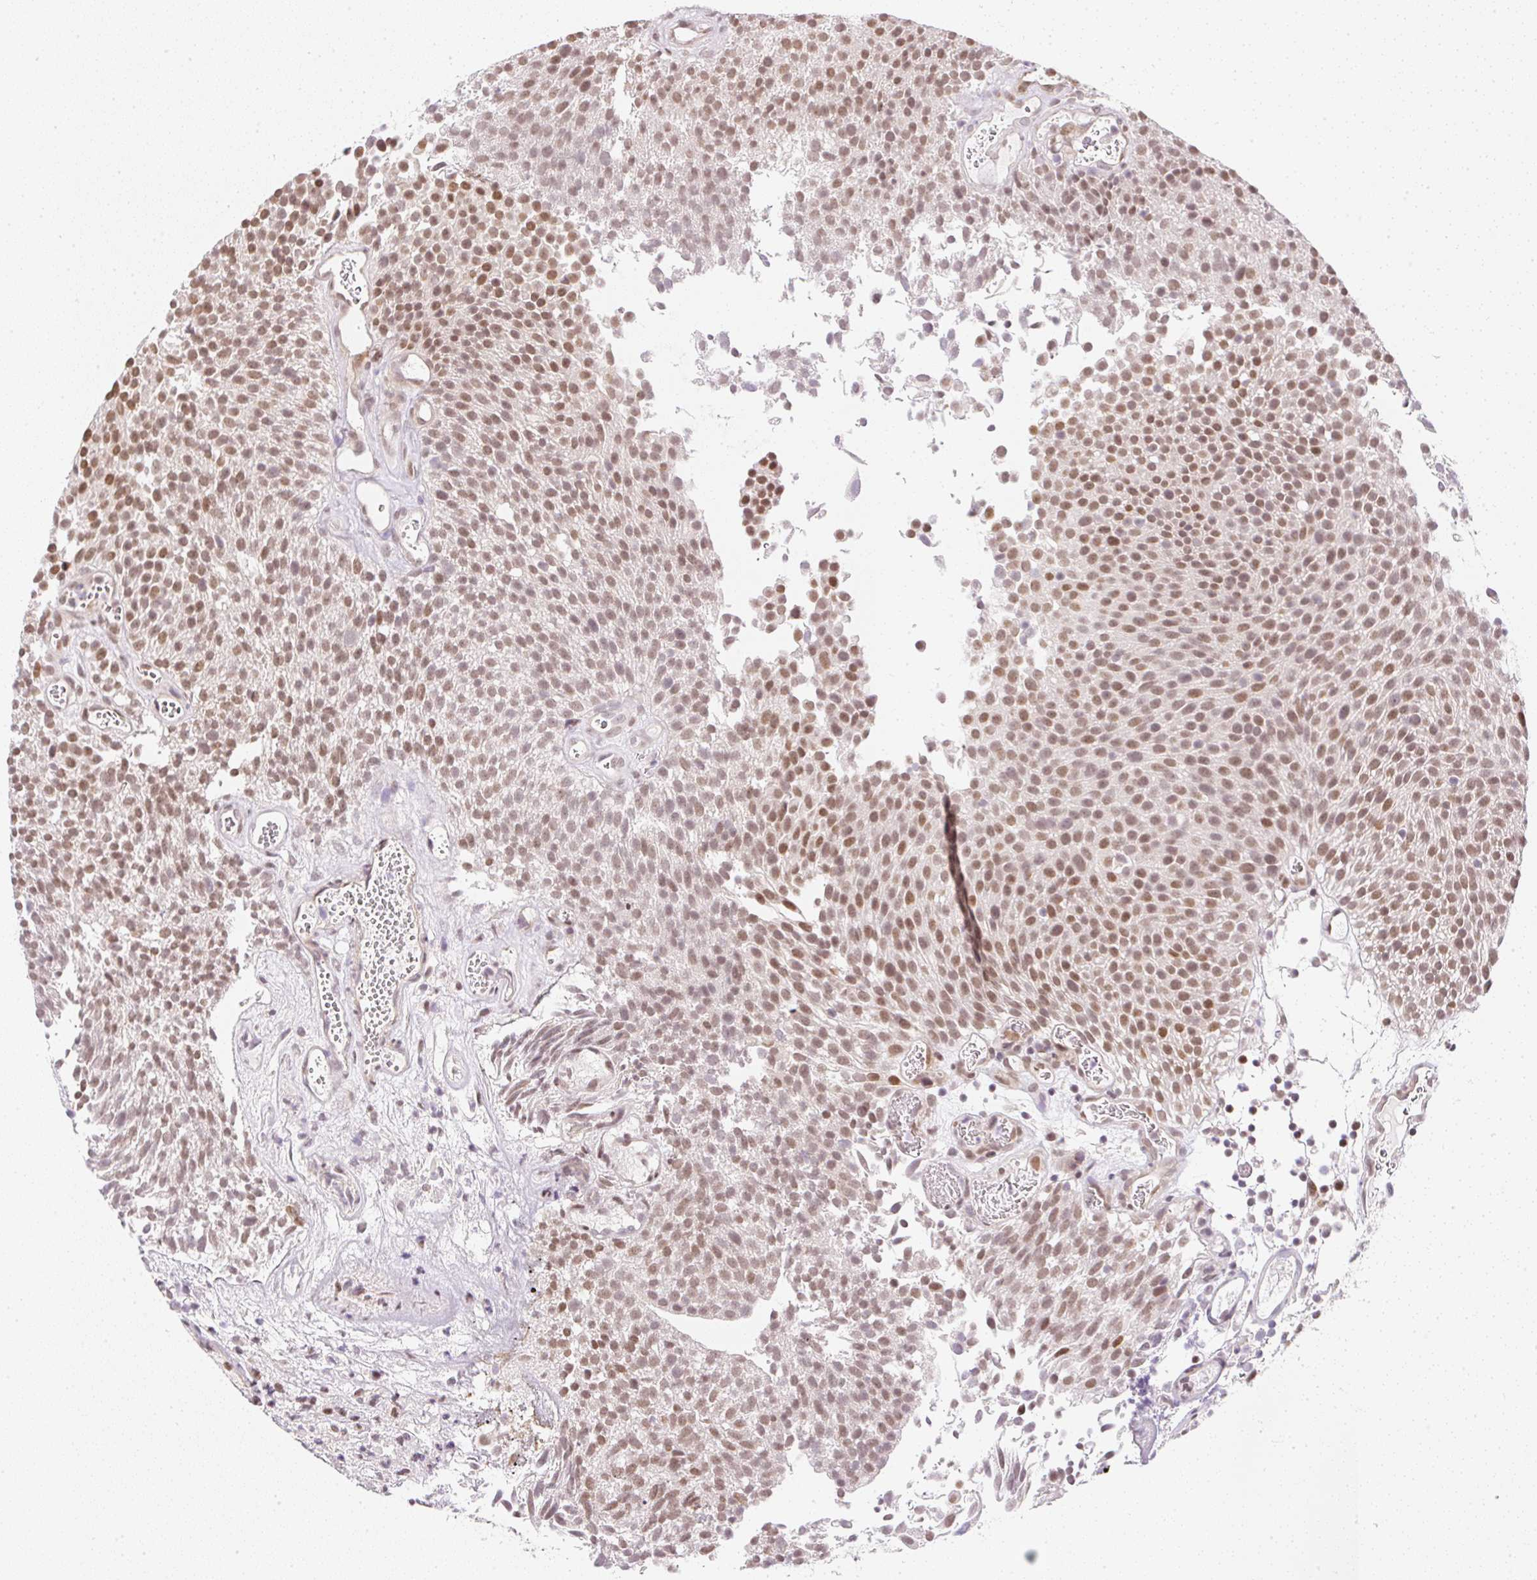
{"staining": {"intensity": "moderate", "quantity": ">75%", "location": "nuclear"}, "tissue": "urothelial cancer", "cell_type": "Tumor cells", "image_type": "cancer", "snomed": [{"axis": "morphology", "description": "Urothelial carcinoma, Low grade"}, {"axis": "topography", "description": "Urinary bladder"}], "caption": "Protein staining of low-grade urothelial carcinoma tissue demonstrates moderate nuclear positivity in about >75% of tumor cells.", "gene": "DPPA4", "patient": {"sex": "female", "age": 79}}